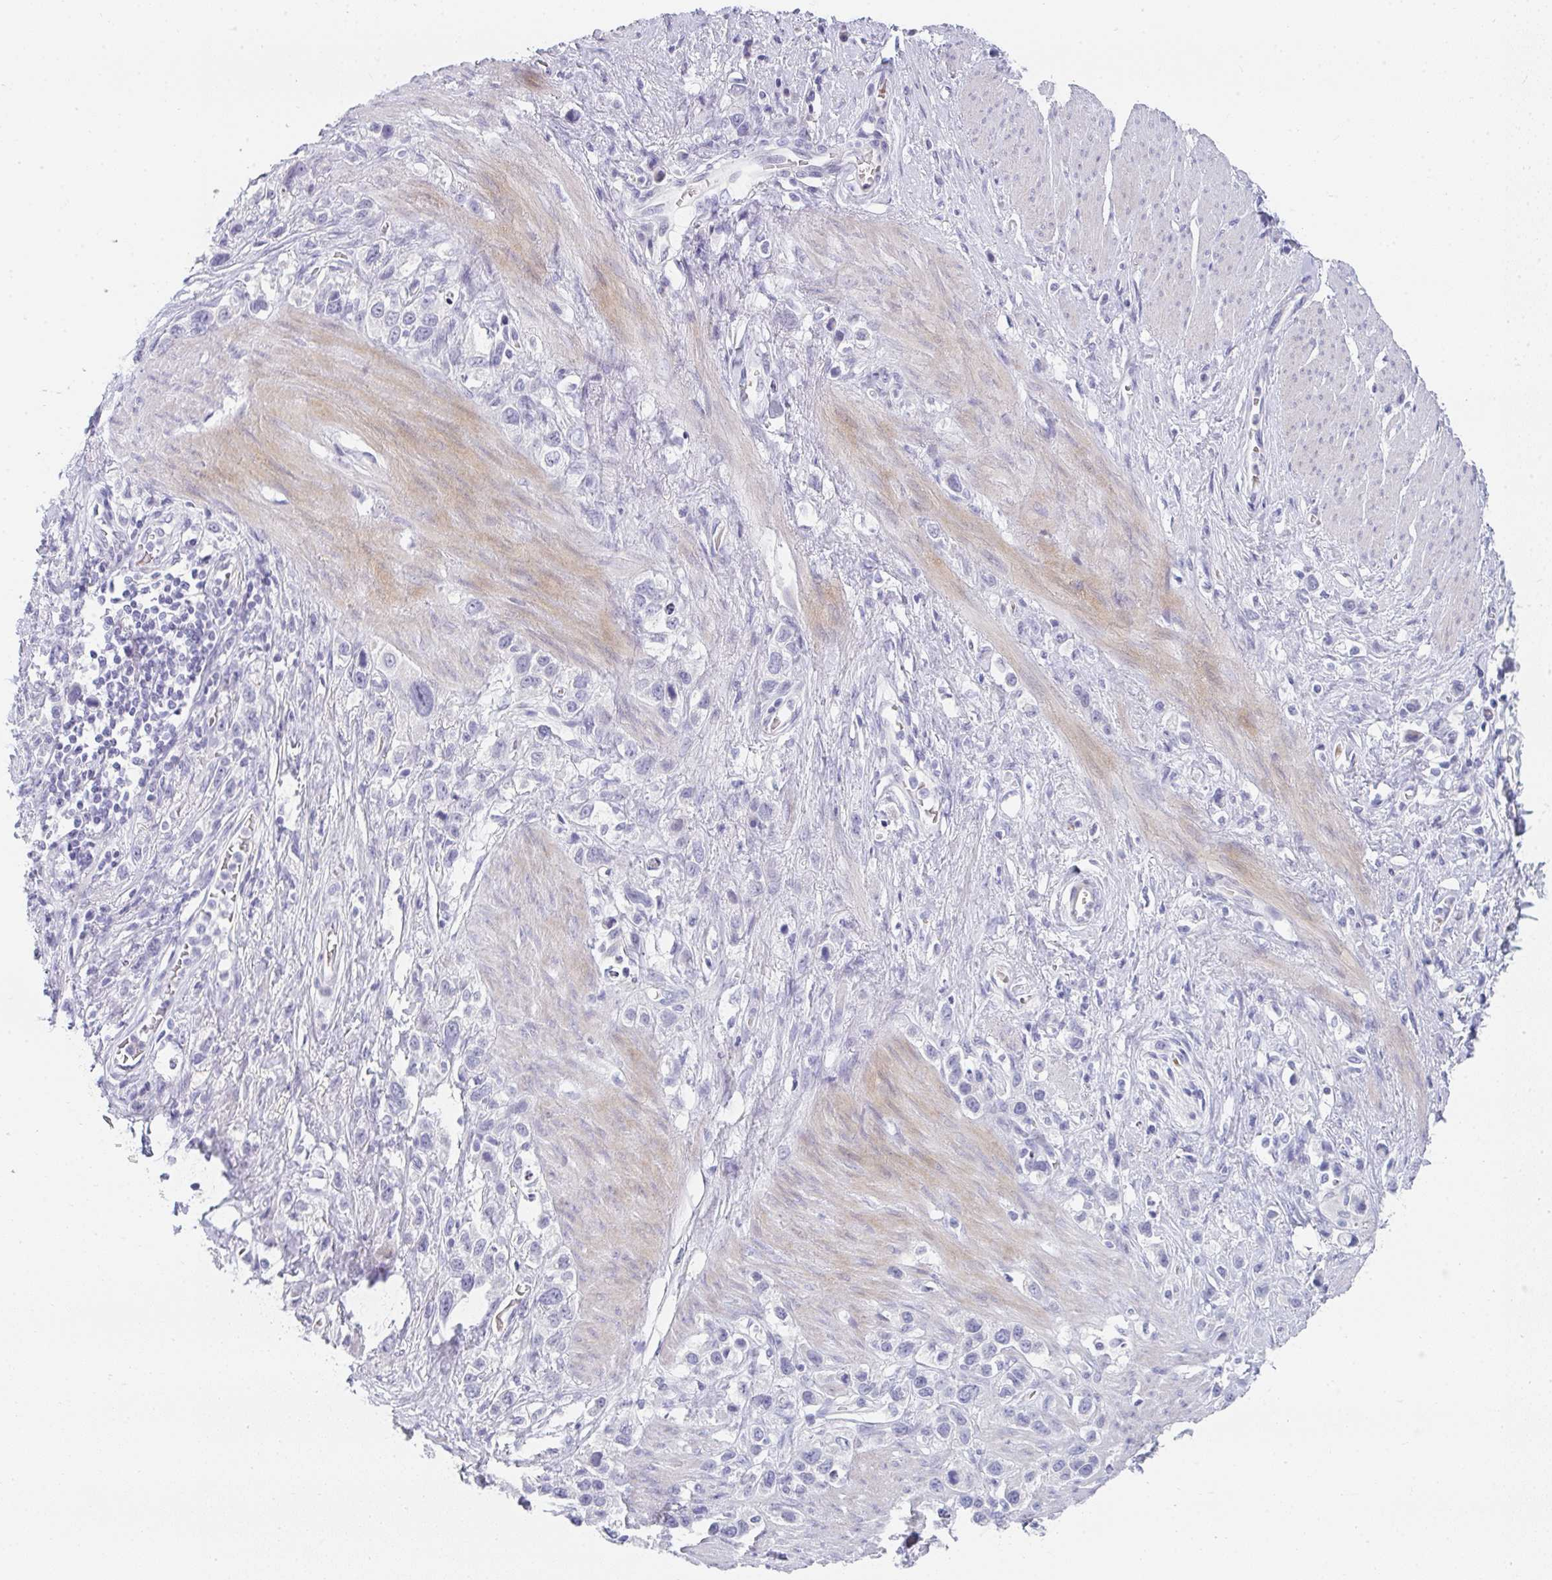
{"staining": {"intensity": "negative", "quantity": "none", "location": "none"}, "tissue": "stomach cancer", "cell_type": "Tumor cells", "image_type": "cancer", "snomed": [{"axis": "morphology", "description": "Adenocarcinoma, NOS"}, {"axis": "topography", "description": "Stomach"}], "caption": "High magnification brightfield microscopy of stomach cancer (adenocarcinoma) stained with DAB (brown) and counterstained with hematoxylin (blue): tumor cells show no significant staining.", "gene": "NEU2", "patient": {"sex": "female", "age": 65}}